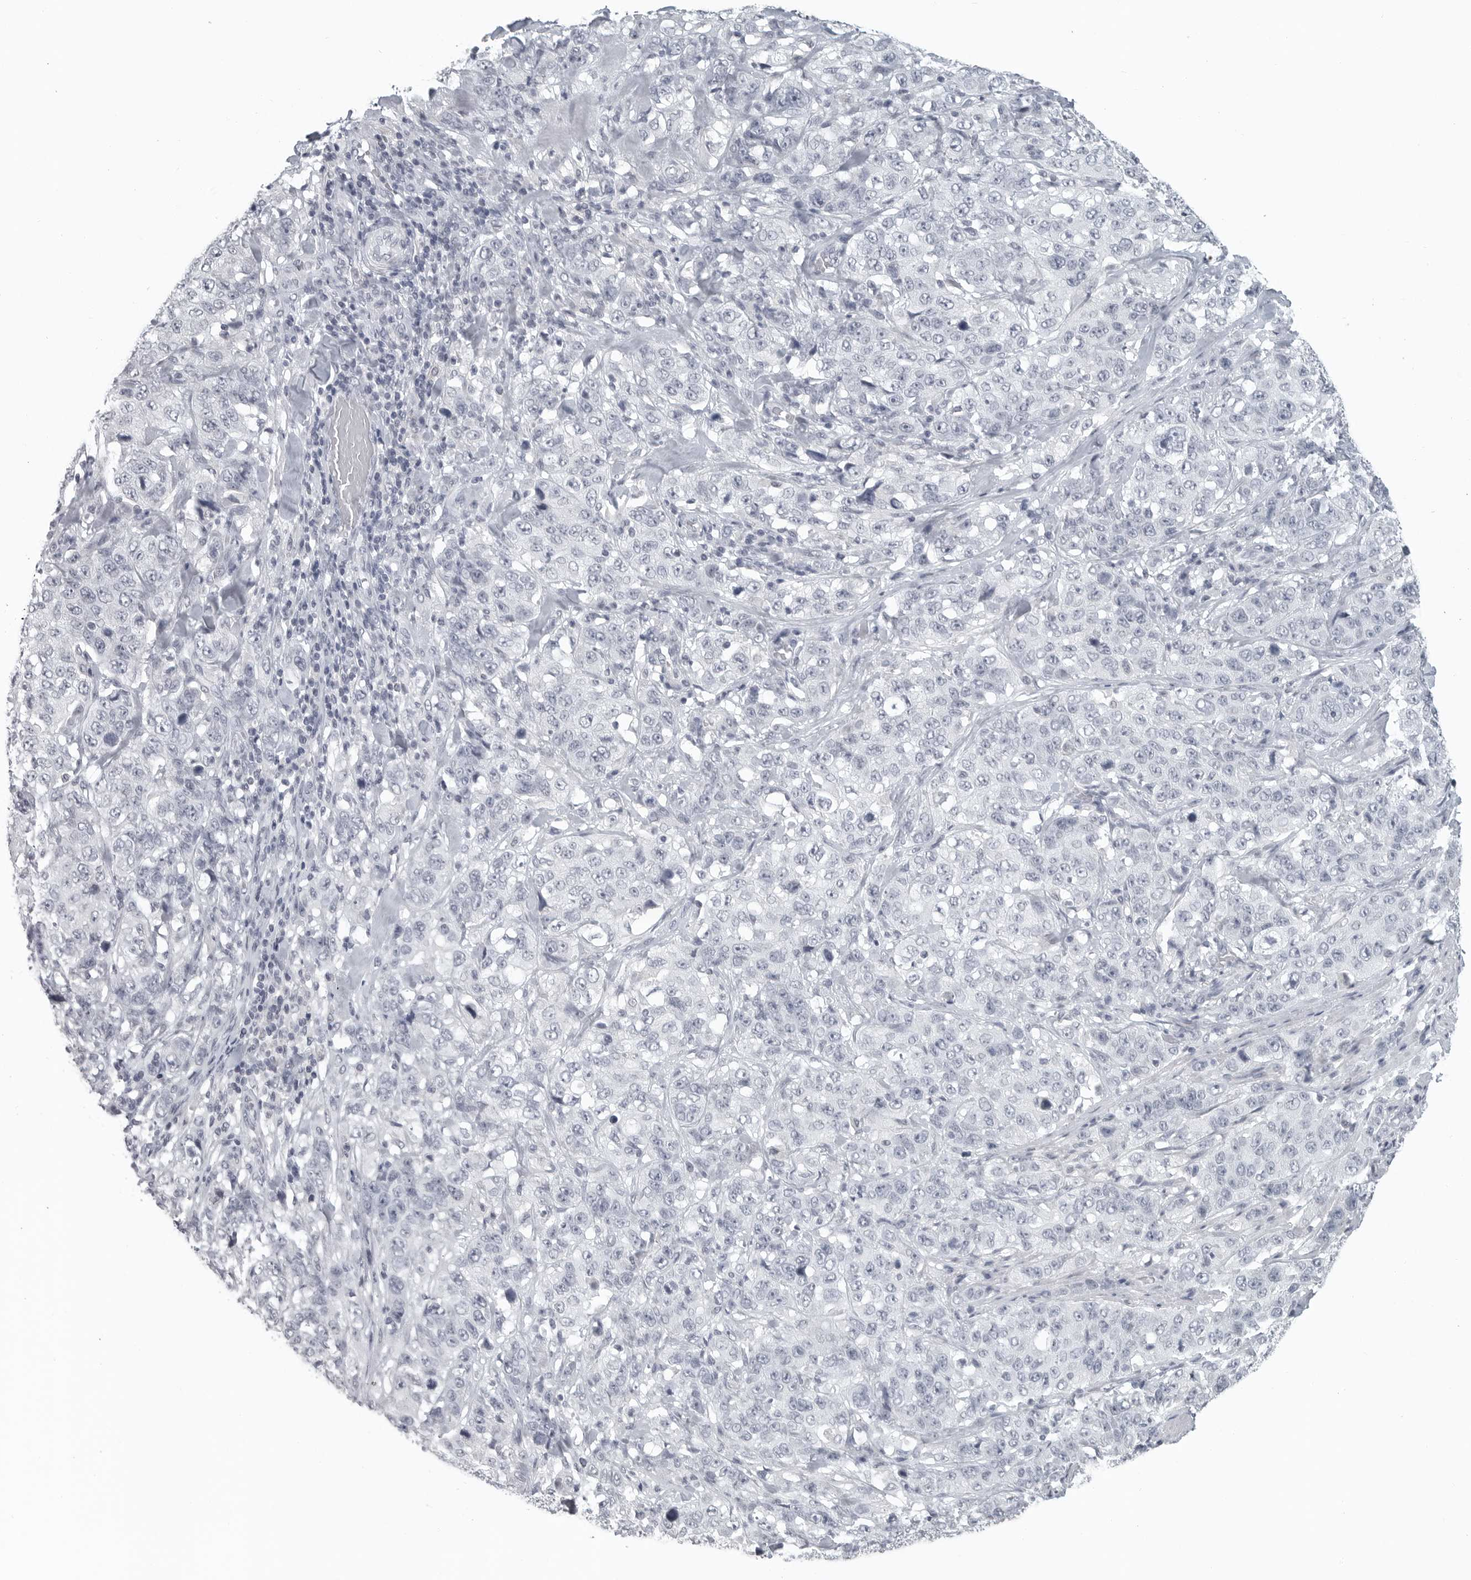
{"staining": {"intensity": "negative", "quantity": "none", "location": "none"}, "tissue": "stomach cancer", "cell_type": "Tumor cells", "image_type": "cancer", "snomed": [{"axis": "morphology", "description": "Adenocarcinoma, NOS"}, {"axis": "topography", "description": "Stomach"}], "caption": "This is a photomicrograph of immunohistochemistry (IHC) staining of stomach cancer (adenocarcinoma), which shows no staining in tumor cells.", "gene": "BPIFA1", "patient": {"sex": "male", "age": 48}}